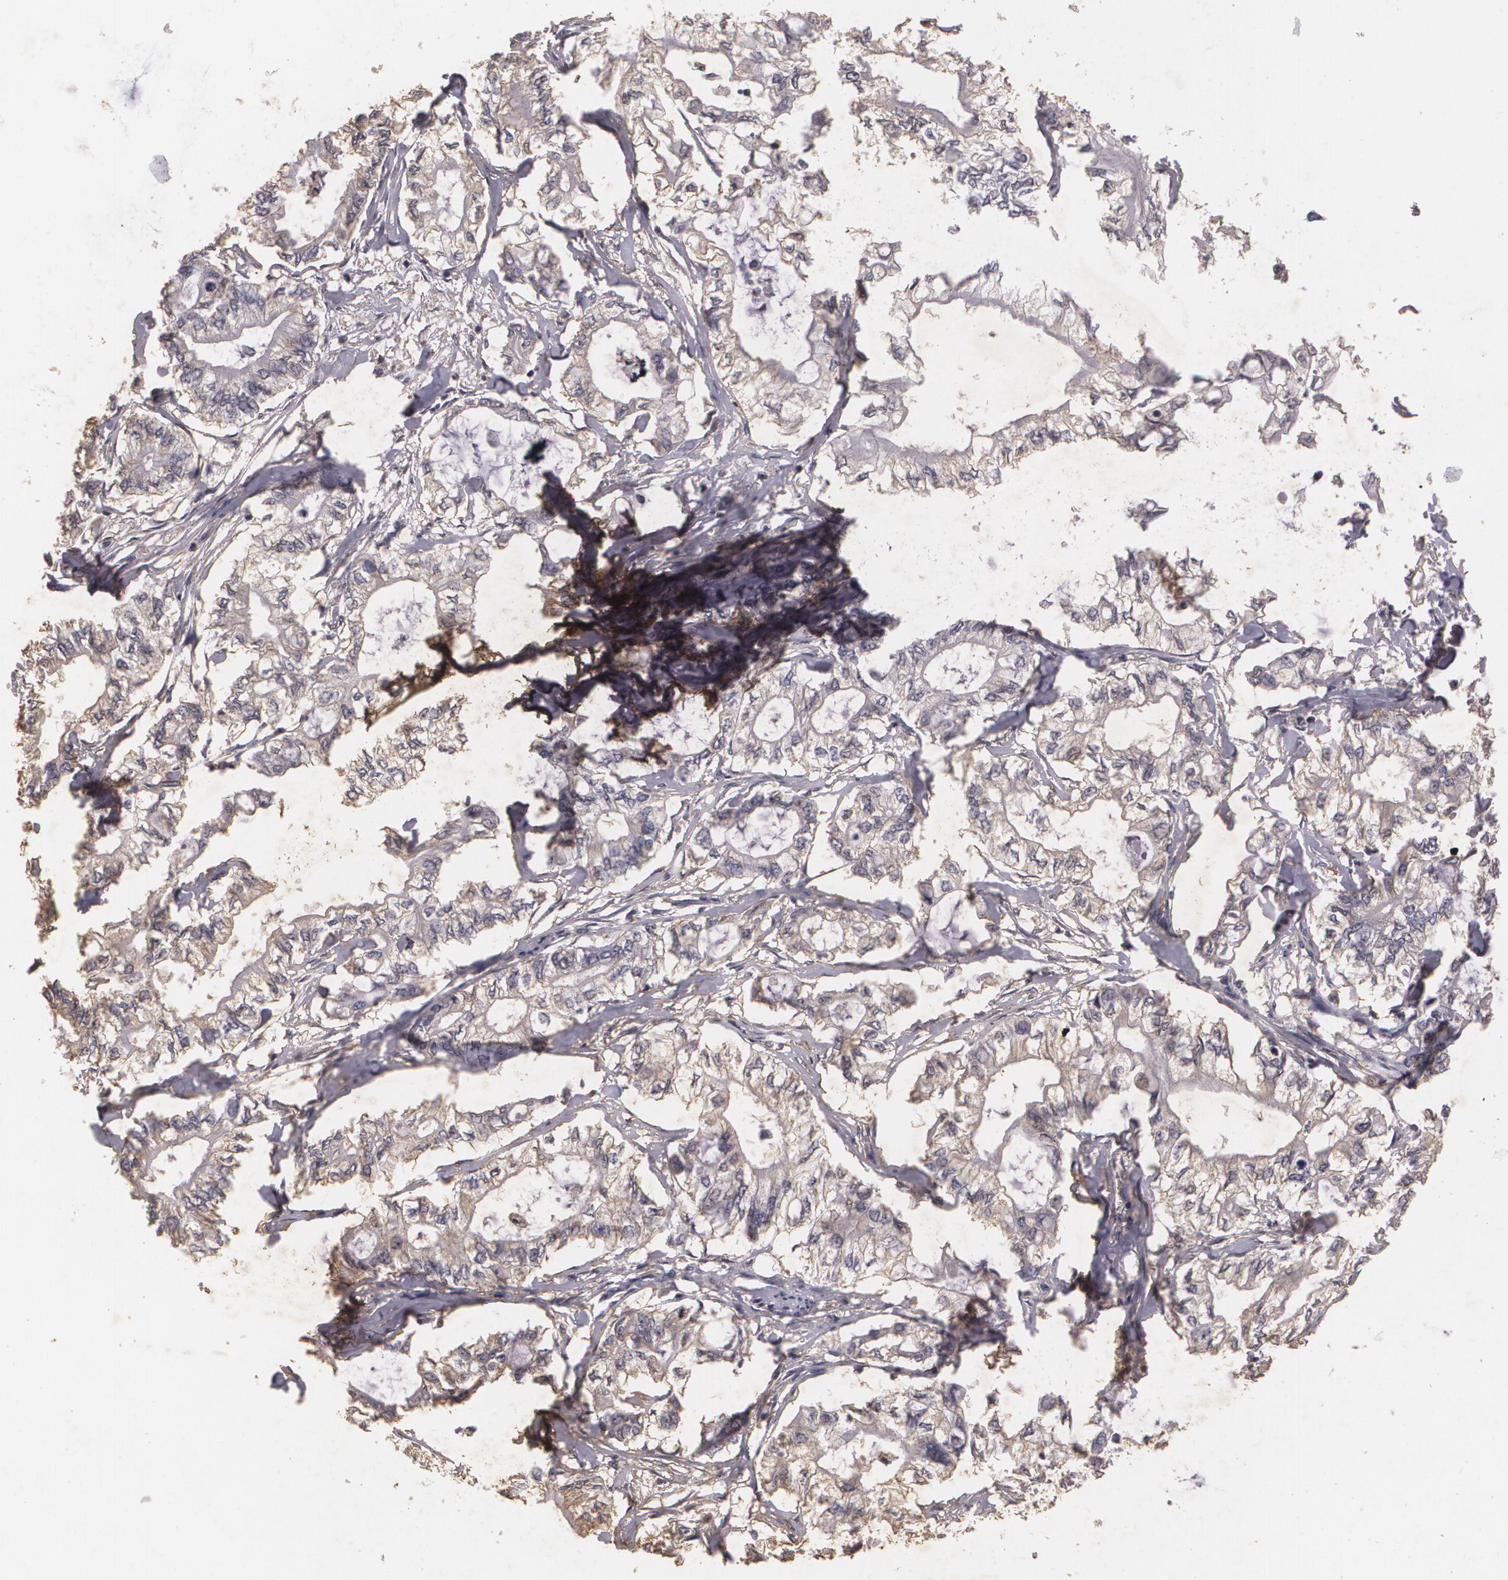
{"staining": {"intensity": "weak", "quantity": ">75%", "location": "cytoplasmic/membranous"}, "tissue": "pancreatic cancer", "cell_type": "Tumor cells", "image_type": "cancer", "snomed": [{"axis": "morphology", "description": "Adenocarcinoma, NOS"}, {"axis": "topography", "description": "Pancreas"}], "caption": "This histopathology image demonstrates immunohistochemistry staining of human pancreatic cancer (adenocarcinoma), with low weak cytoplasmic/membranous staining in about >75% of tumor cells.", "gene": "KCNA4", "patient": {"sex": "male", "age": 79}}